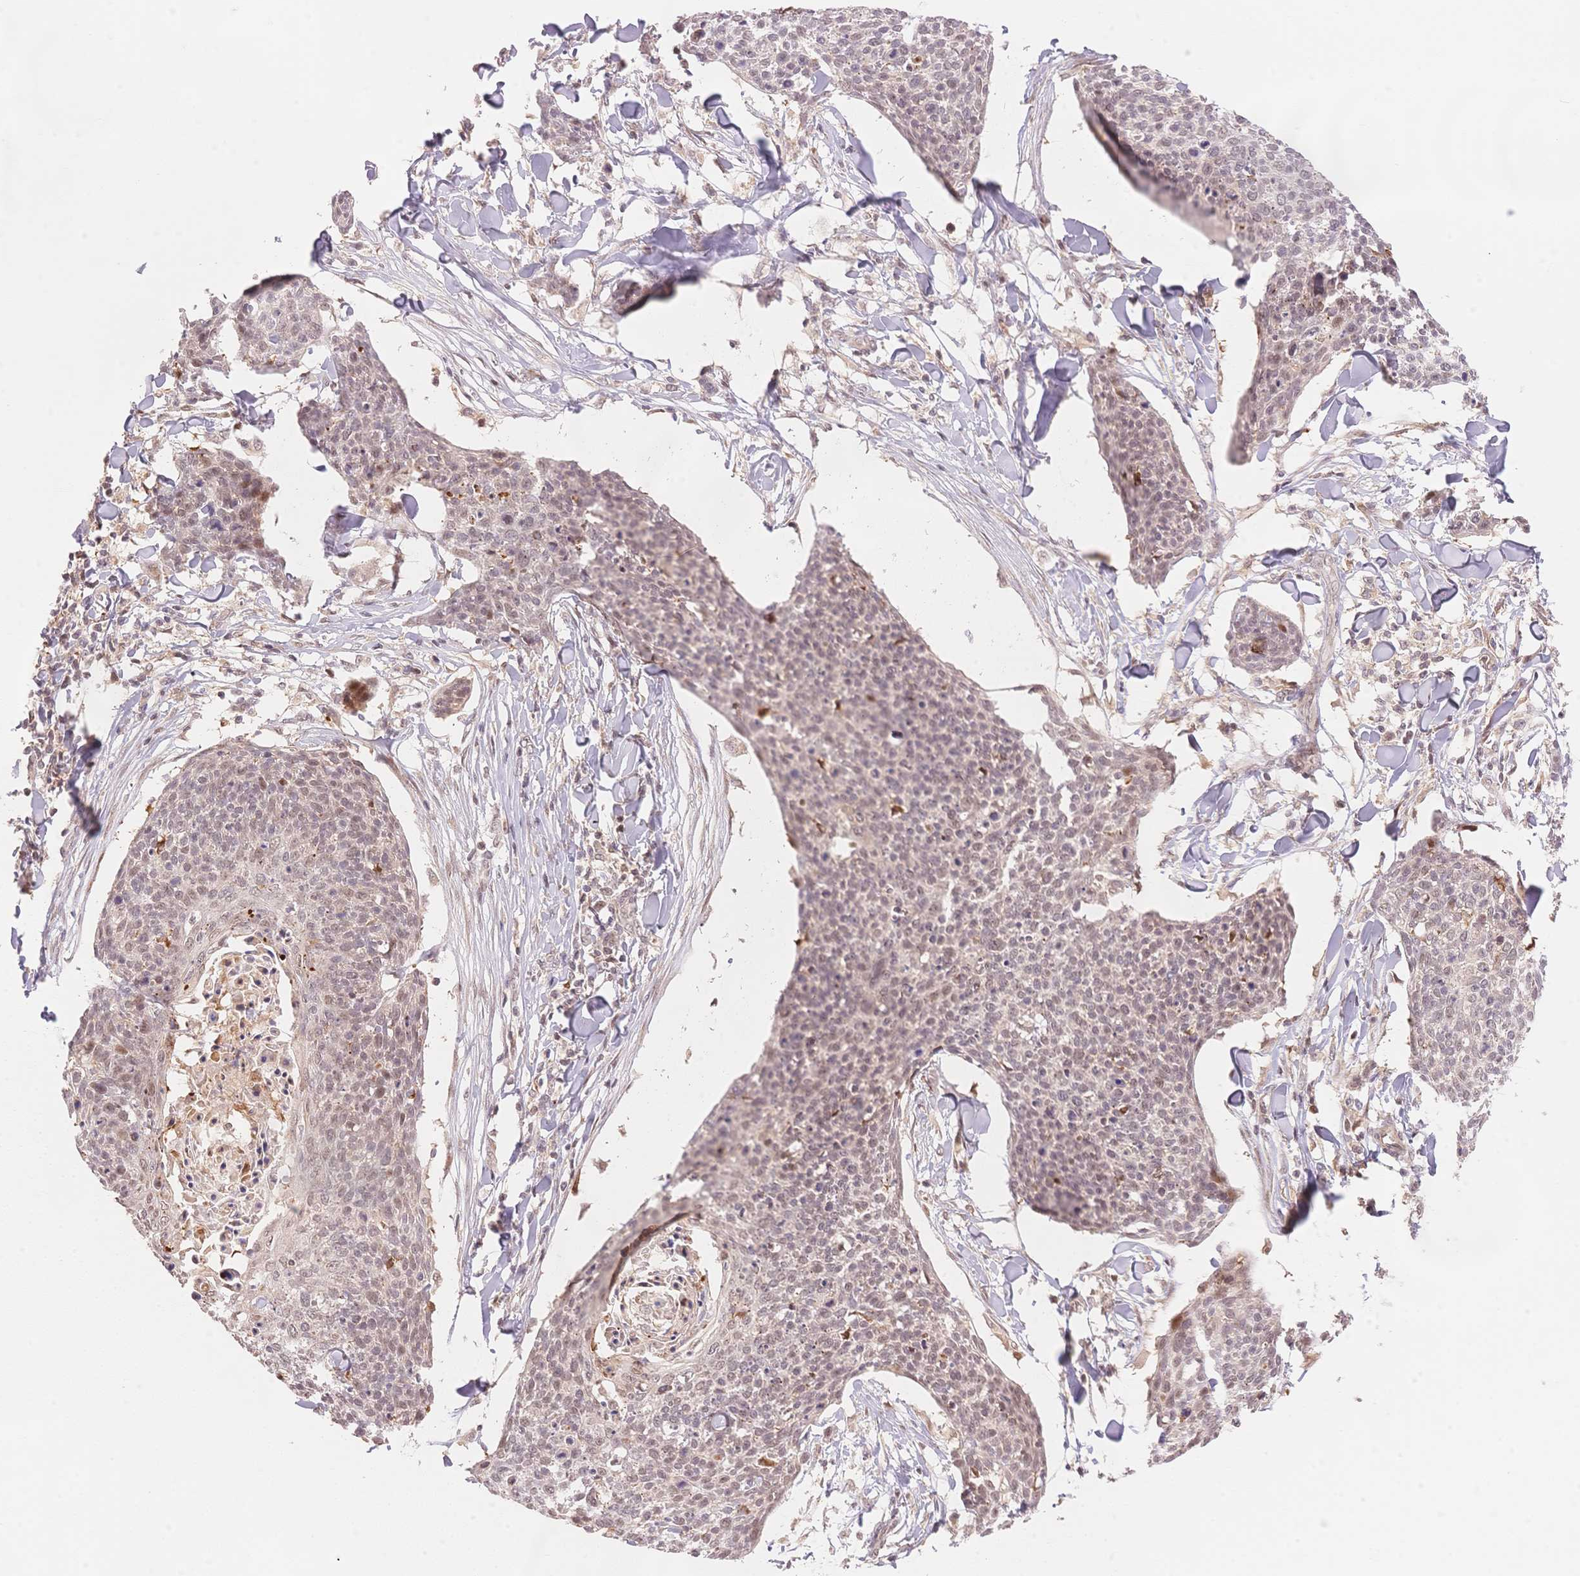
{"staining": {"intensity": "weak", "quantity": "<25%", "location": "nuclear"}, "tissue": "skin cancer", "cell_type": "Tumor cells", "image_type": "cancer", "snomed": [{"axis": "morphology", "description": "Squamous cell carcinoma, NOS"}, {"axis": "topography", "description": "Skin"}, {"axis": "topography", "description": "Vulva"}], "caption": "This is an IHC image of human squamous cell carcinoma (skin). There is no positivity in tumor cells.", "gene": "STK39", "patient": {"sex": "female", "age": 75}}